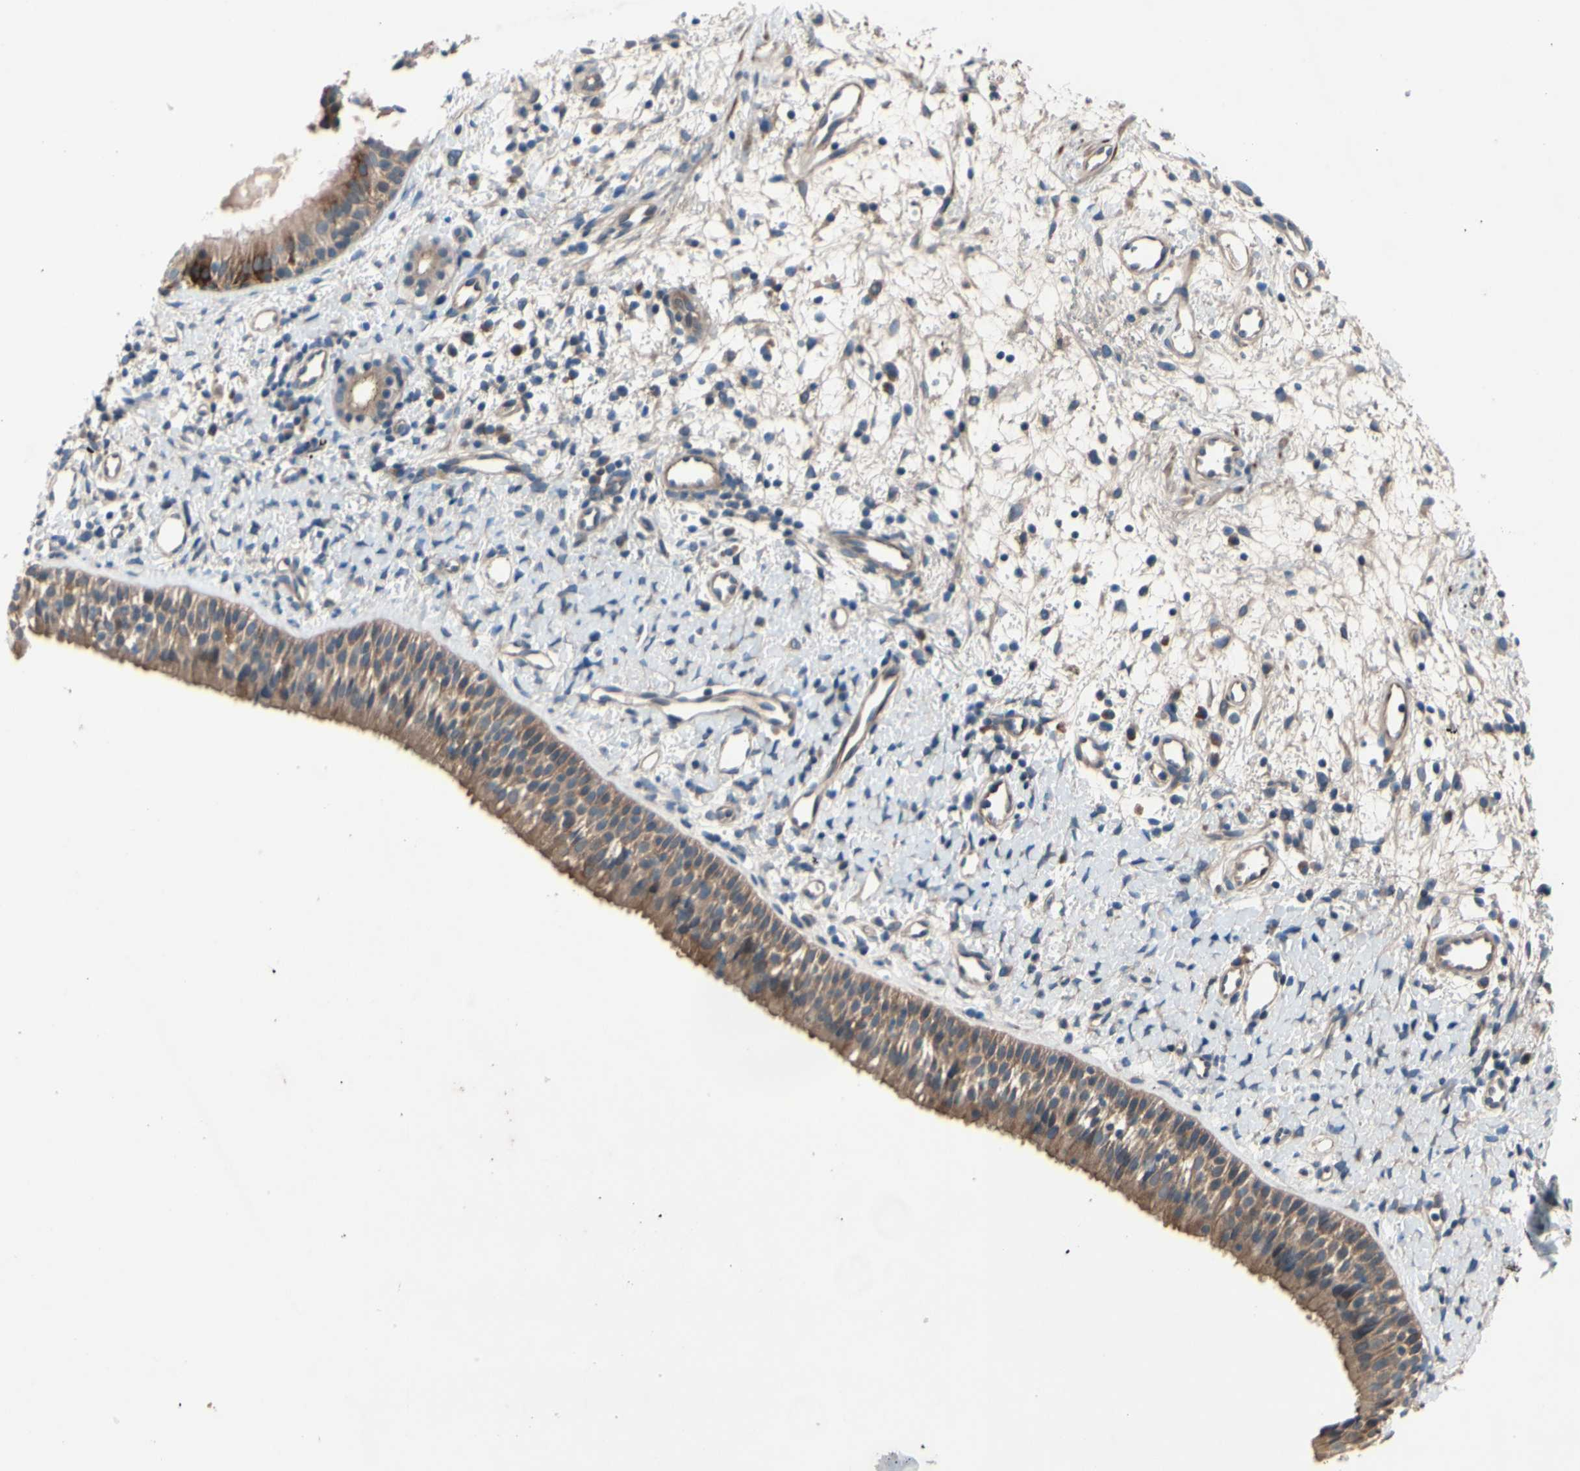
{"staining": {"intensity": "moderate", "quantity": ">75%", "location": "cytoplasmic/membranous"}, "tissue": "nasopharynx", "cell_type": "Respiratory epithelial cells", "image_type": "normal", "snomed": [{"axis": "morphology", "description": "Normal tissue, NOS"}, {"axis": "topography", "description": "Nasopharynx"}], "caption": "IHC photomicrograph of normal human nasopharynx stained for a protein (brown), which displays medium levels of moderate cytoplasmic/membranous staining in about >75% of respiratory epithelial cells.", "gene": "ICAM5", "patient": {"sex": "male", "age": 22}}